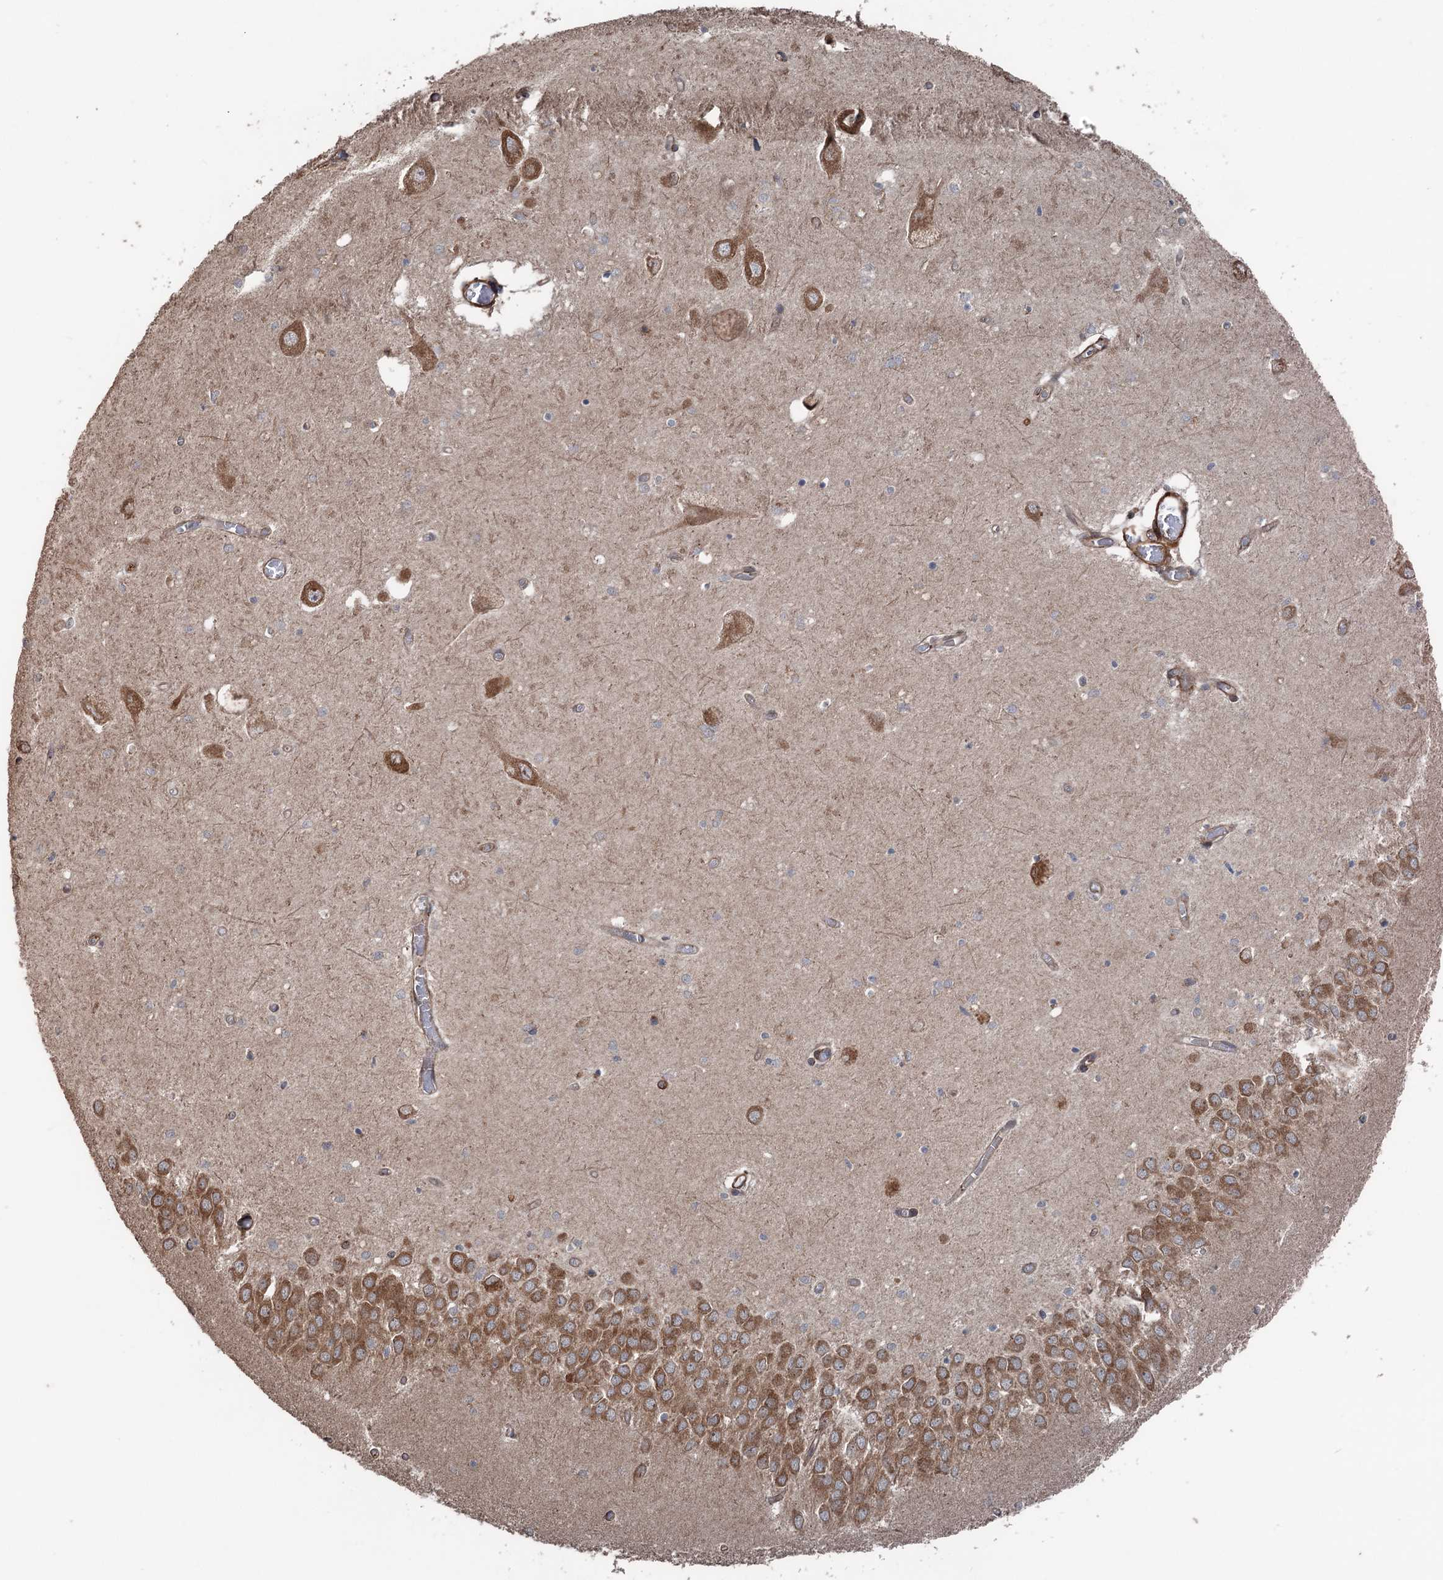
{"staining": {"intensity": "moderate", "quantity": "25%-75%", "location": "cytoplasmic/membranous"}, "tissue": "hippocampus", "cell_type": "Glial cells", "image_type": "normal", "snomed": [{"axis": "morphology", "description": "Normal tissue, NOS"}, {"axis": "topography", "description": "Hippocampus"}], "caption": "Immunohistochemical staining of unremarkable hippocampus reveals moderate cytoplasmic/membranous protein staining in about 25%-75% of glial cells. Nuclei are stained in blue.", "gene": "RNF214", "patient": {"sex": "male", "age": 70}}